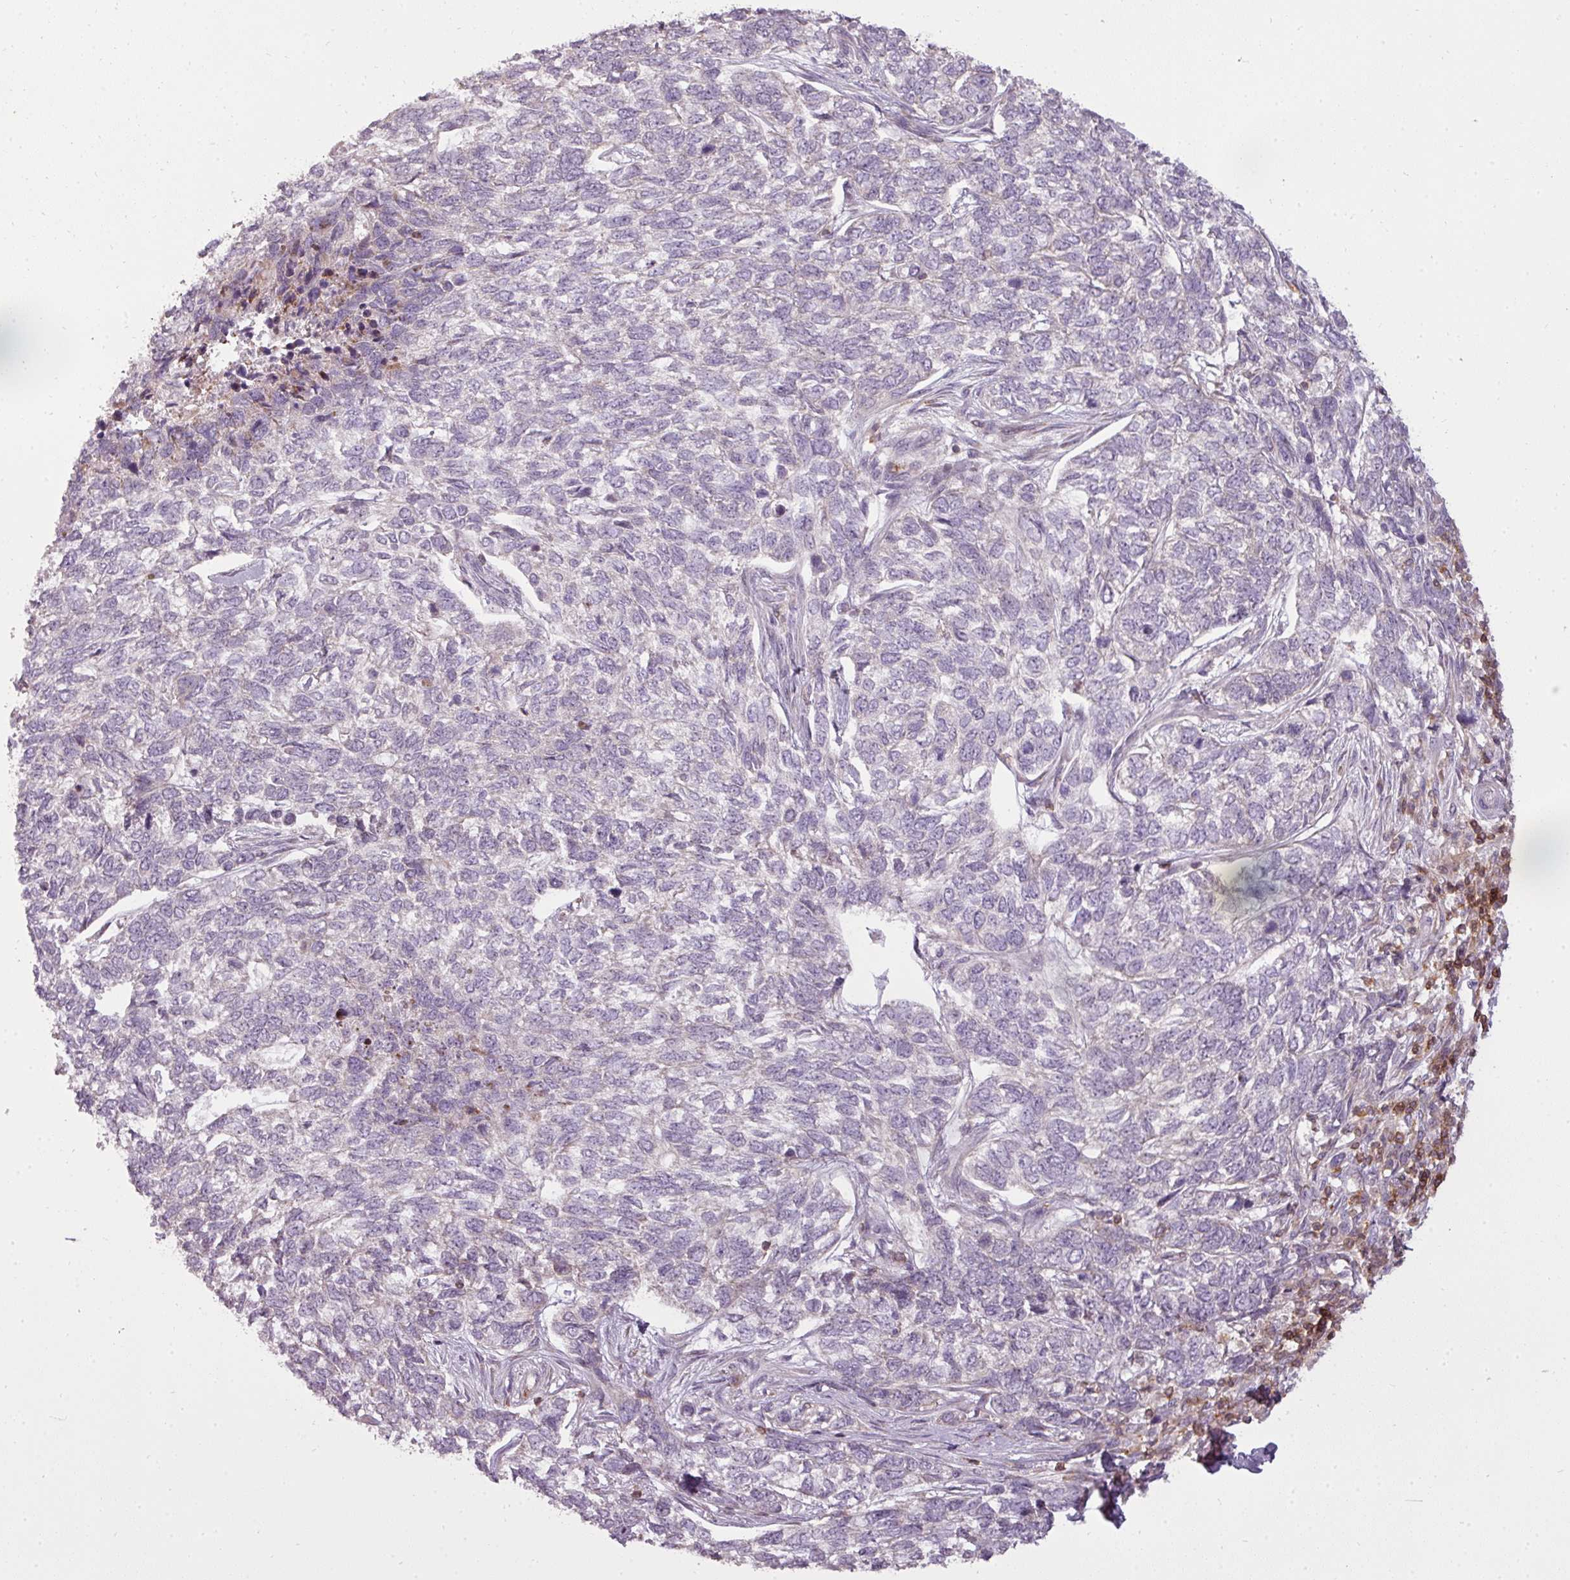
{"staining": {"intensity": "negative", "quantity": "none", "location": "none"}, "tissue": "skin cancer", "cell_type": "Tumor cells", "image_type": "cancer", "snomed": [{"axis": "morphology", "description": "Basal cell carcinoma"}, {"axis": "topography", "description": "Skin"}], "caption": "This is a histopathology image of immunohistochemistry staining of skin cancer, which shows no positivity in tumor cells.", "gene": "STK4", "patient": {"sex": "female", "age": 65}}